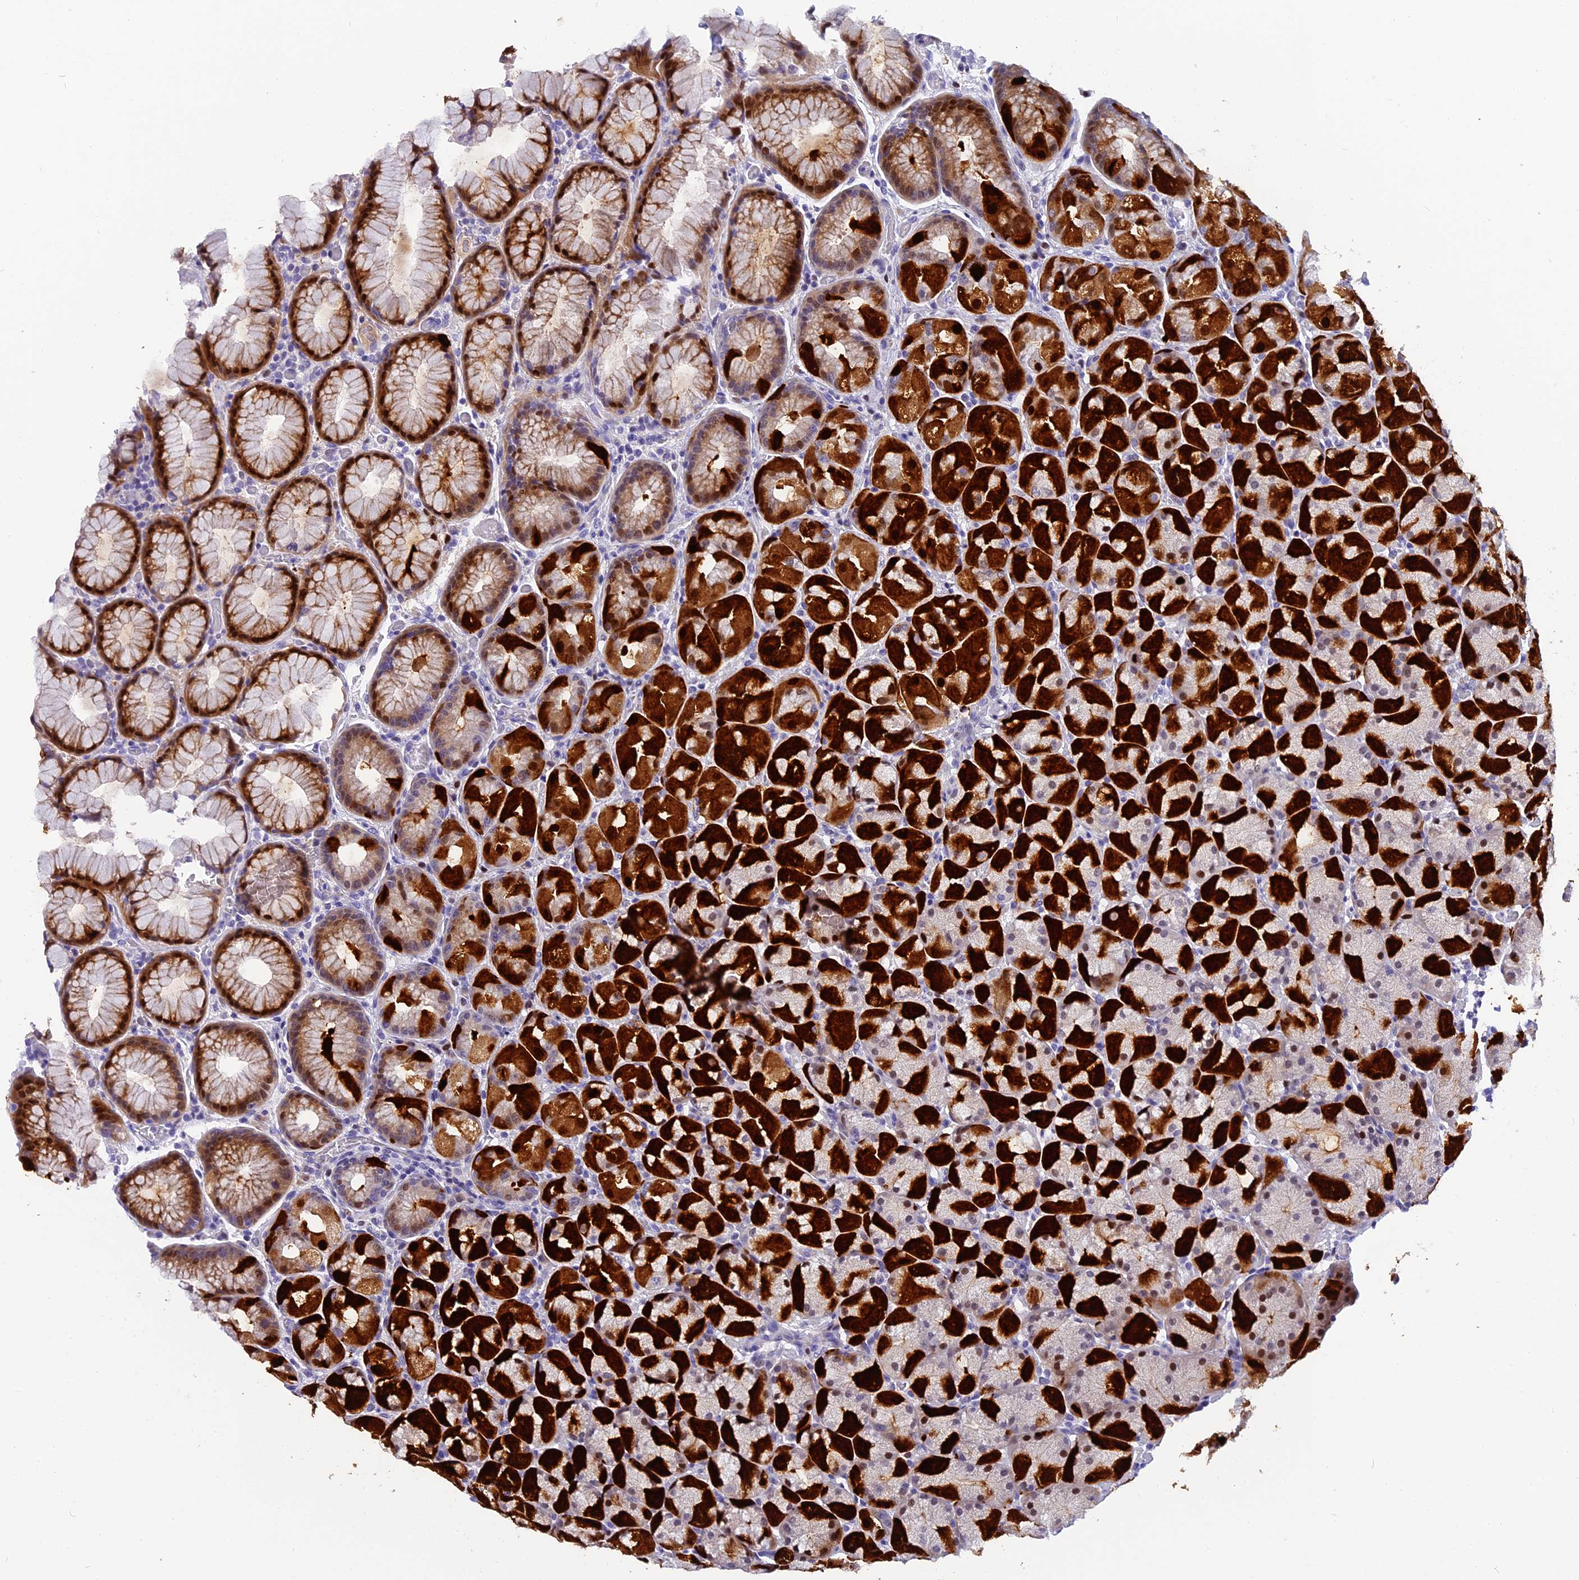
{"staining": {"intensity": "strong", "quantity": ">75%", "location": "cytoplasmic/membranous,nuclear"}, "tissue": "stomach", "cell_type": "Glandular cells", "image_type": "normal", "snomed": [{"axis": "morphology", "description": "Normal tissue, NOS"}, {"axis": "topography", "description": "Stomach, upper"}, {"axis": "topography", "description": "Stomach"}], "caption": "Strong cytoplasmic/membranous,nuclear staining is identified in approximately >75% of glandular cells in normal stomach. The protein of interest is shown in brown color, while the nuclei are stained blue.", "gene": "NKPD1", "patient": {"sex": "male", "age": 48}}